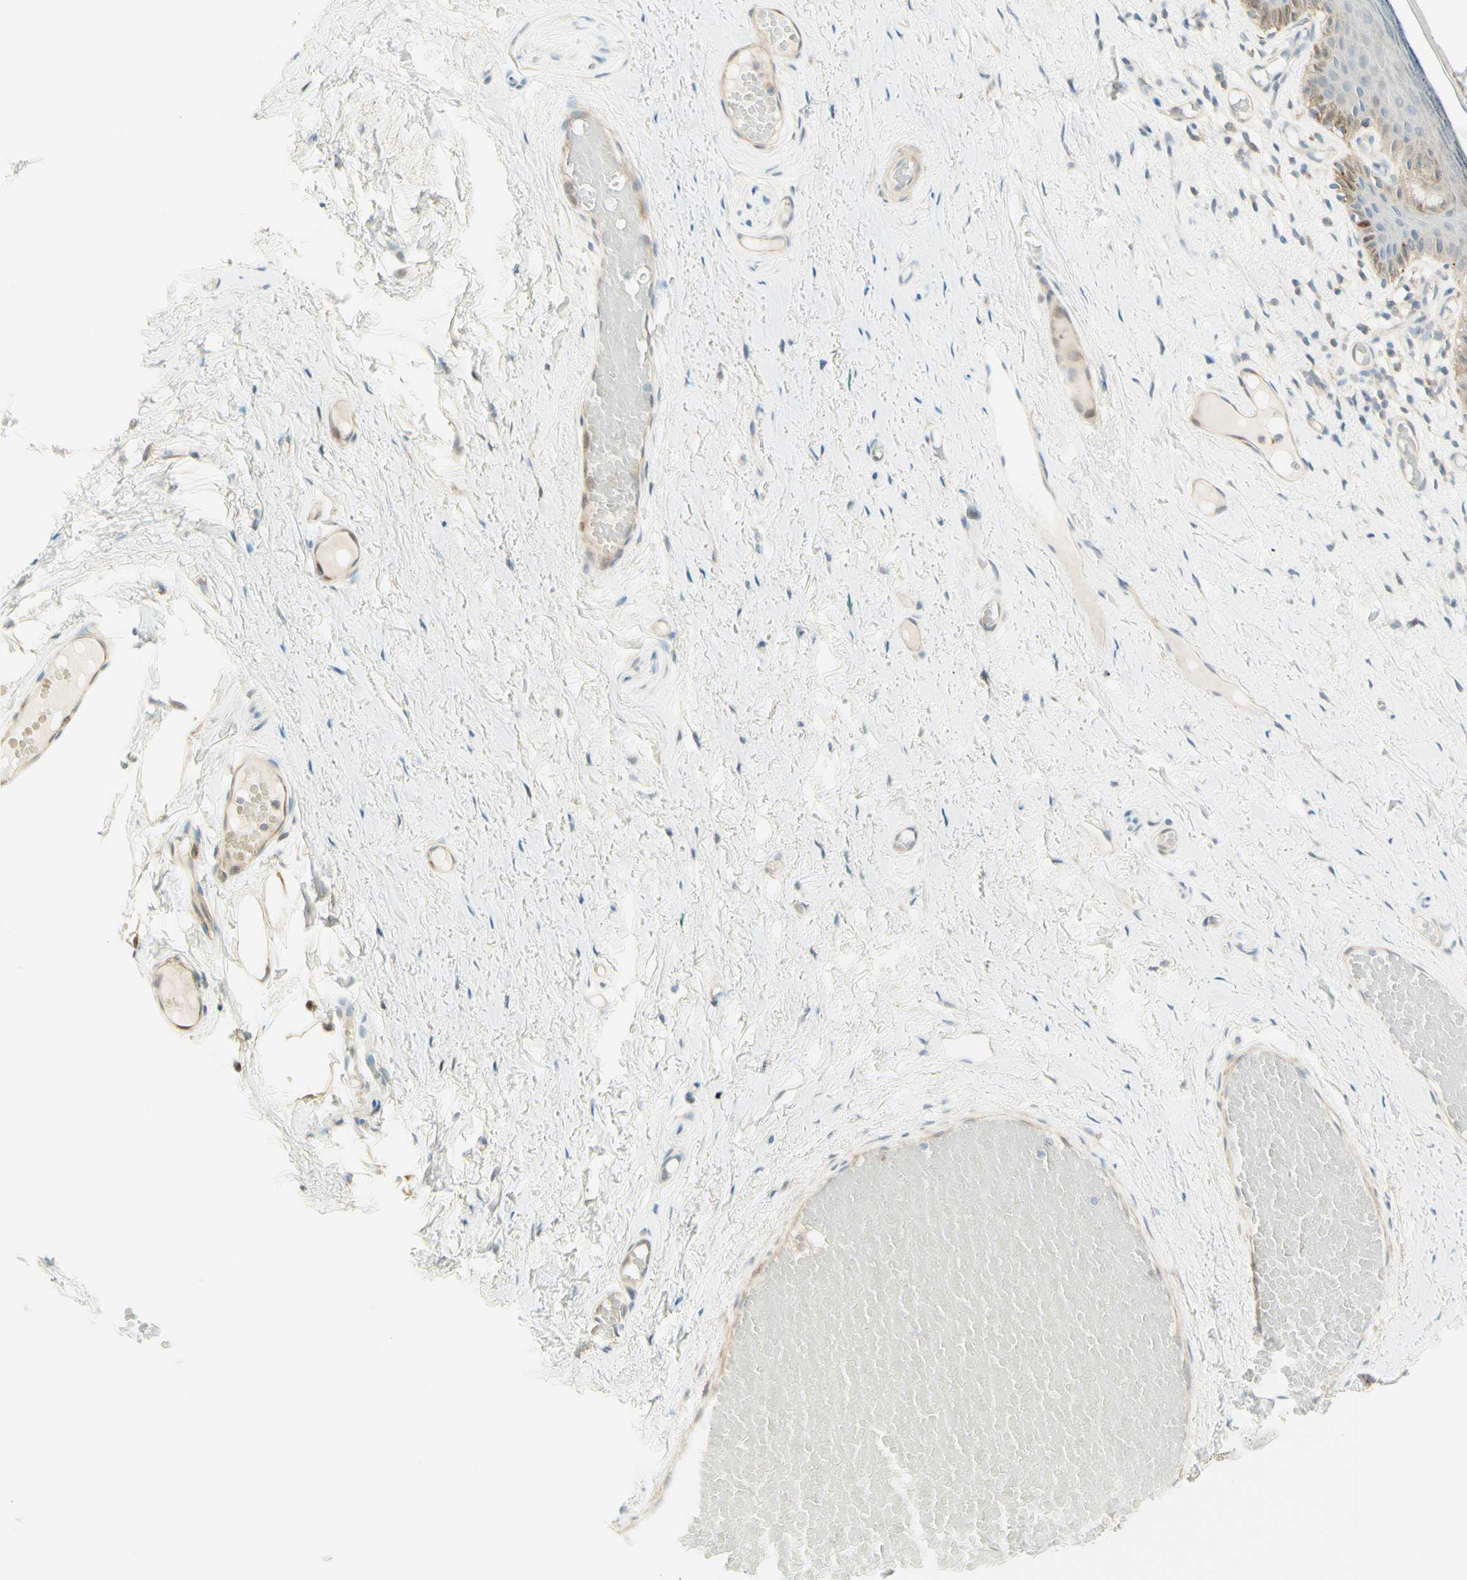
{"staining": {"intensity": "moderate", "quantity": "<25%", "location": "cytoplasmic/membranous"}, "tissue": "skin", "cell_type": "Epidermal cells", "image_type": "normal", "snomed": [{"axis": "morphology", "description": "Normal tissue, NOS"}, {"axis": "topography", "description": "Vulva"}], "caption": "Immunohistochemistry (DAB (3,3'-diaminobenzidine)) staining of normal human skin demonstrates moderate cytoplasmic/membranous protein staining in approximately <25% of epidermal cells. The protein of interest is stained brown, and the nuclei are stained in blue (DAB (3,3'-diaminobenzidine) IHC with brightfield microscopy, high magnification).", "gene": "PROM1", "patient": {"sex": "female", "age": 54}}